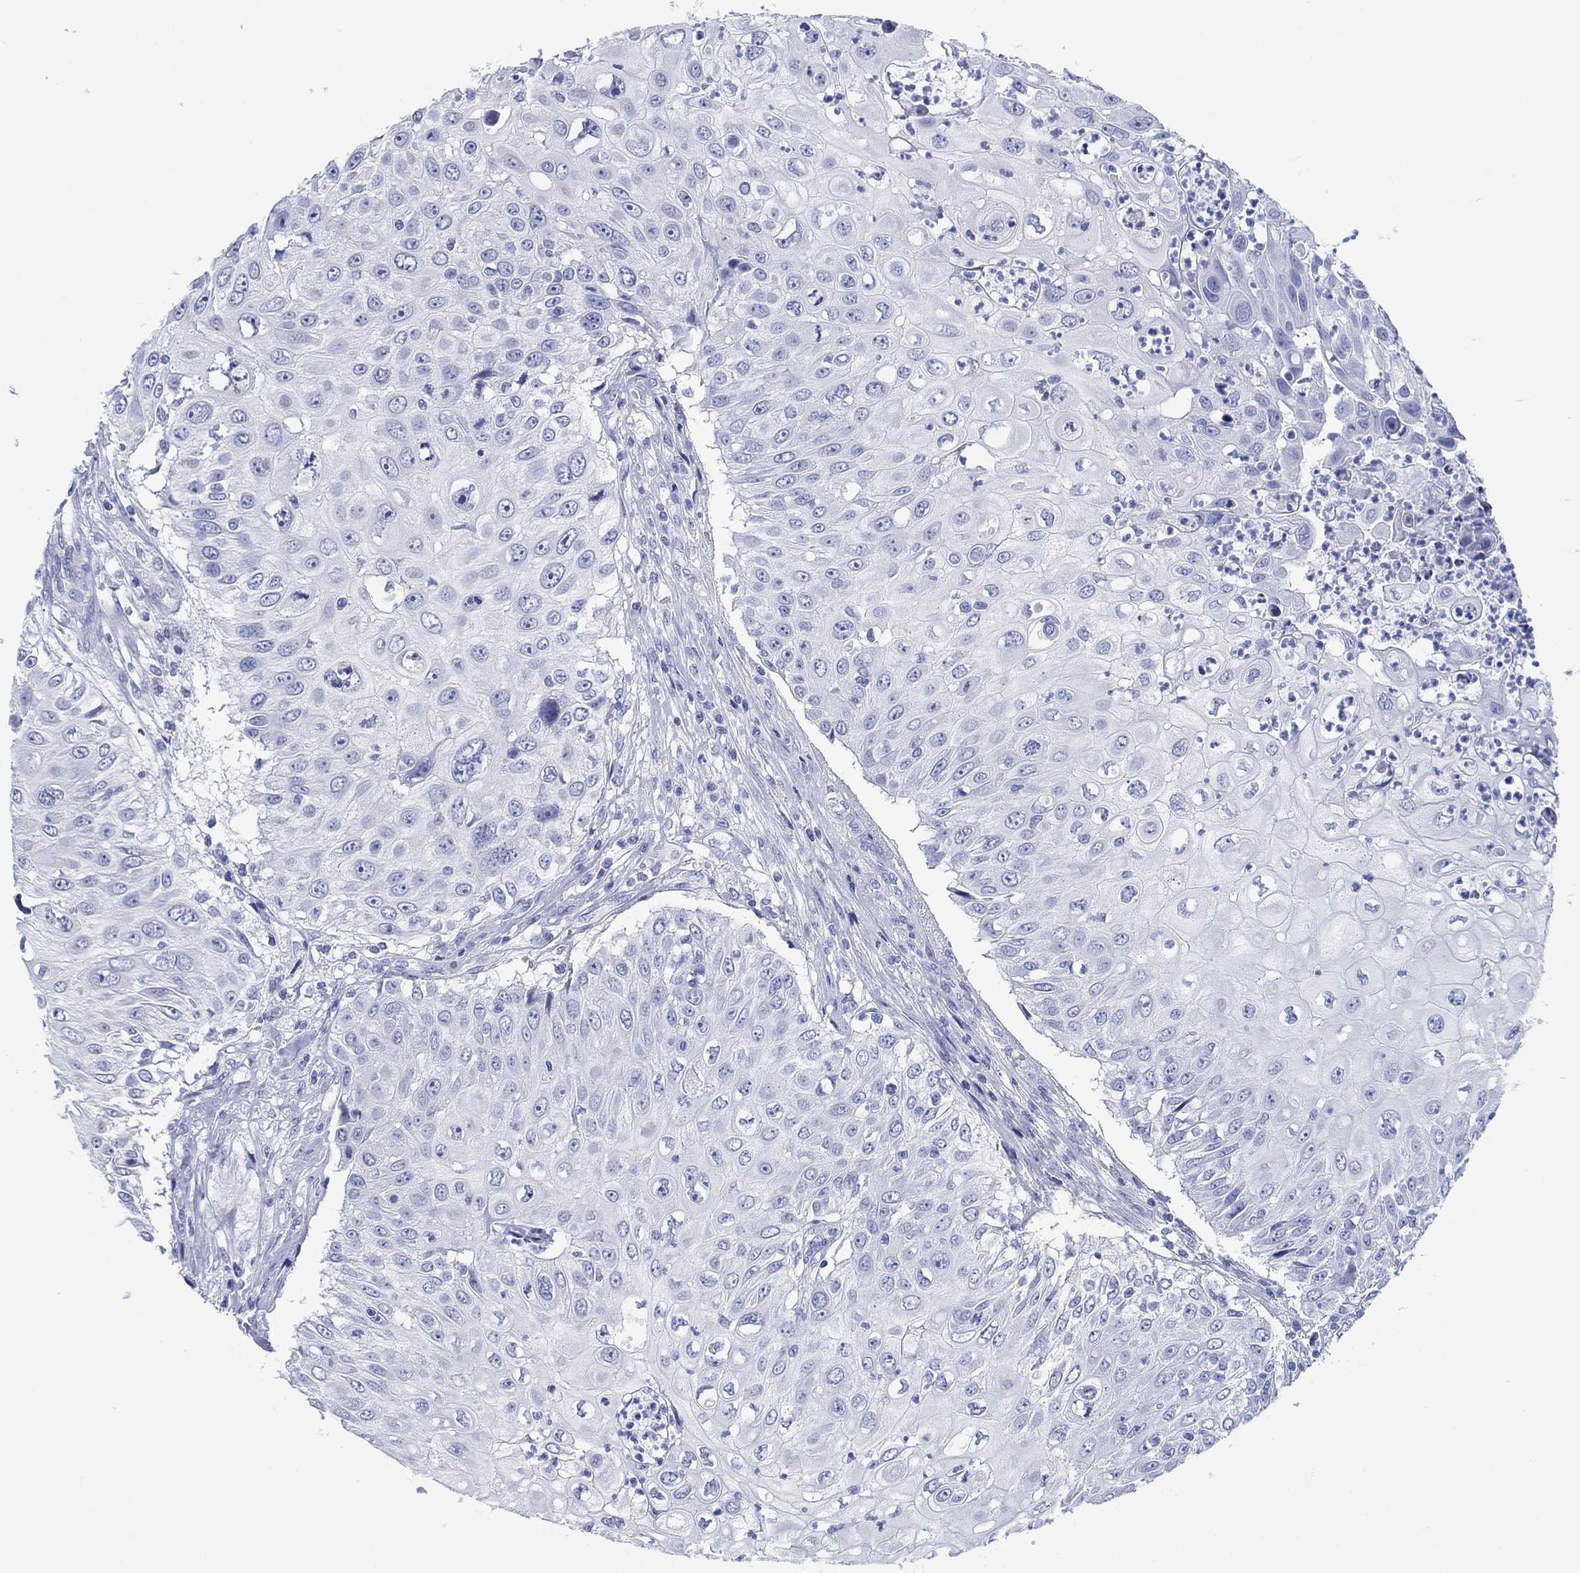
{"staining": {"intensity": "negative", "quantity": "none", "location": "none"}, "tissue": "urothelial cancer", "cell_type": "Tumor cells", "image_type": "cancer", "snomed": [{"axis": "morphology", "description": "Urothelial carcinoma, High grade"}, {"axis": "topography", "description": "Urinary bladder"}], "caption": "This is a micrograph of immunohistochemistry (IHC) staining of urothelial cancer, which shows no positivity in tumor cells.", "gene": "HCRT", "patient": {"sex": "female", "age": 79}}